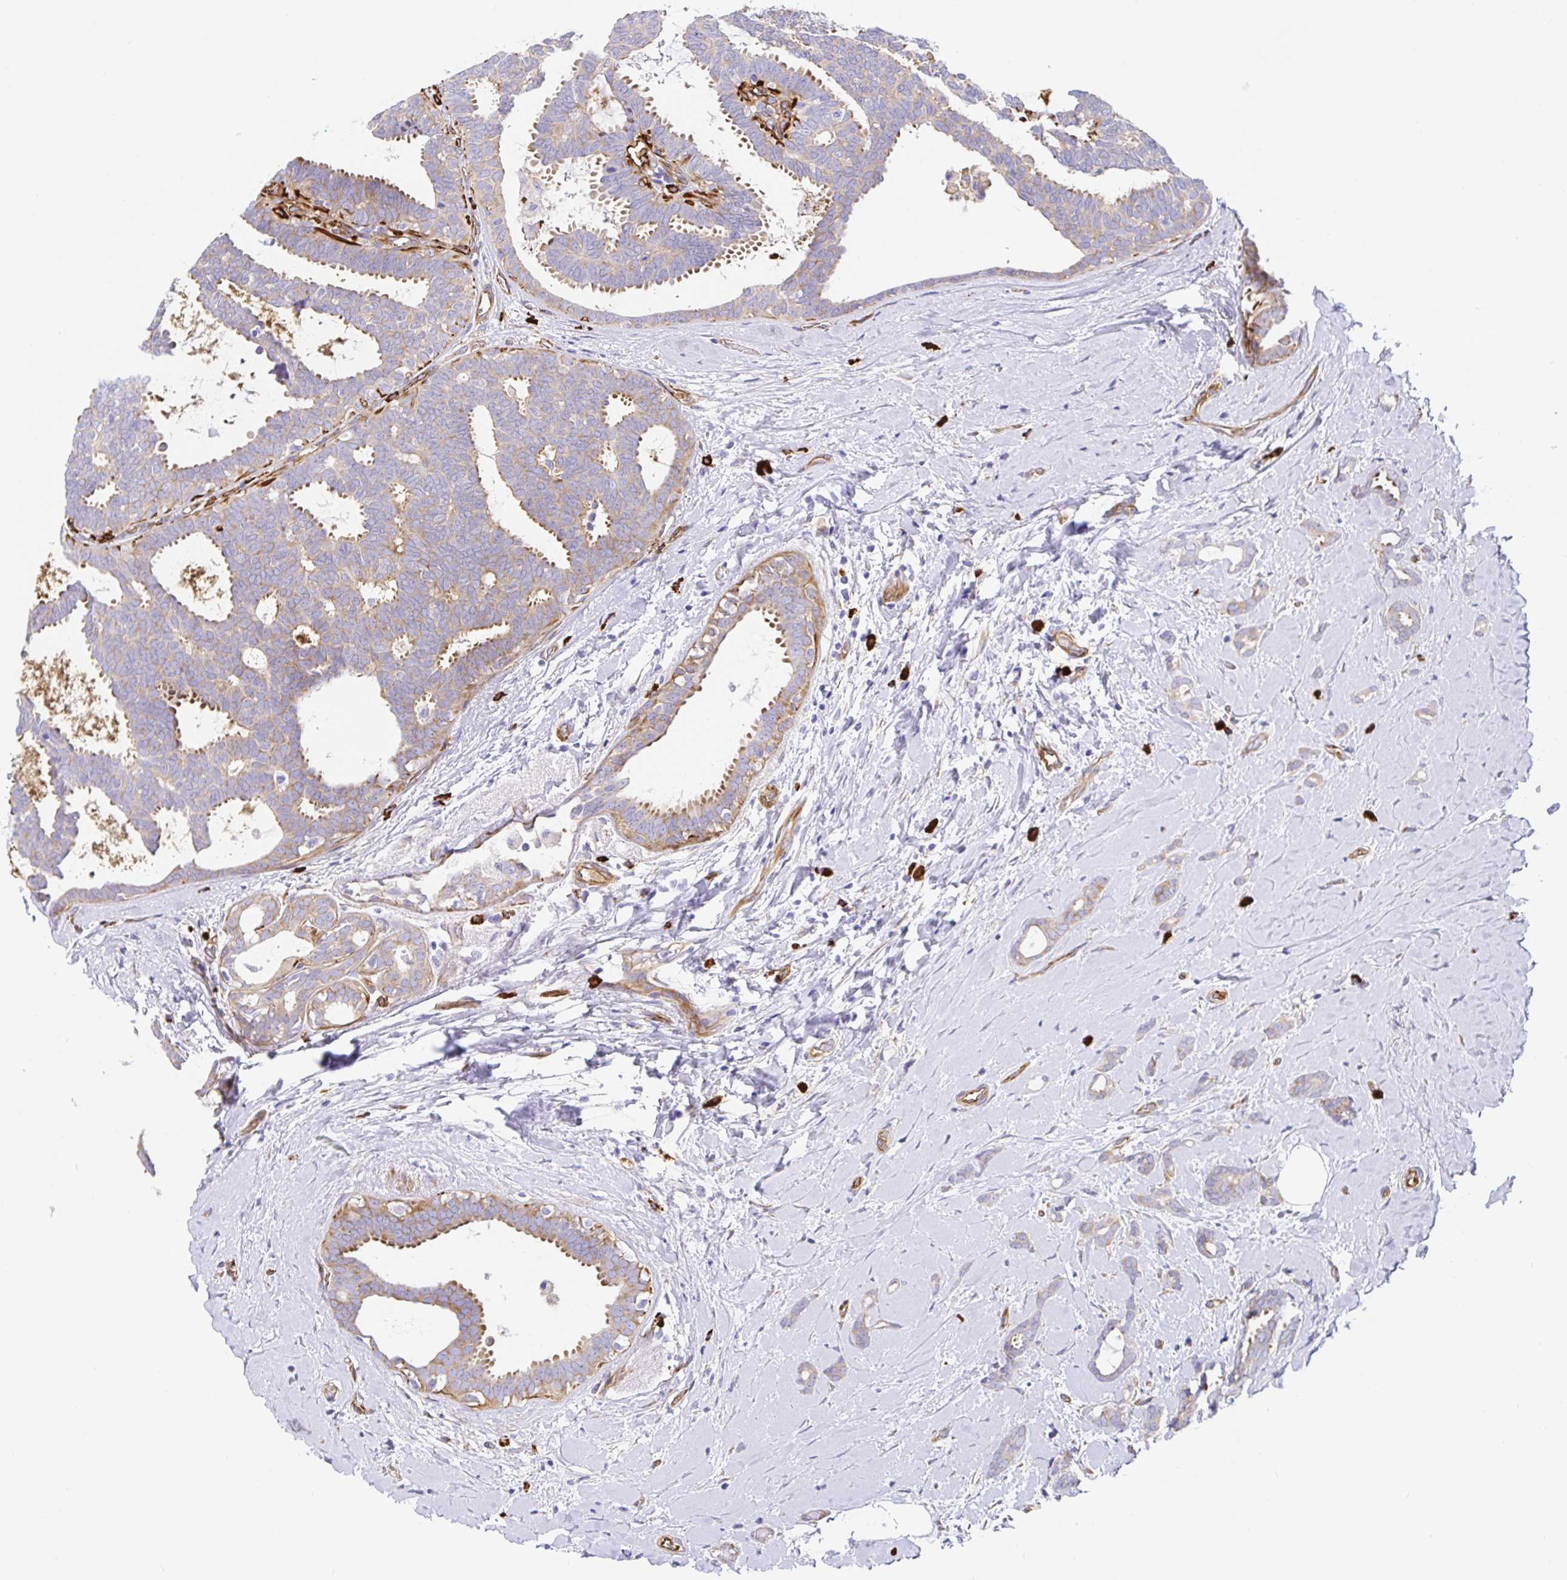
{"staining": {"intensity": "weak", "quantity": "<25%", "location": "cytoplasmic/membranous"}, "tissue": "breast cancer", "cell_type": "Tumor cells", "image_type": "cancer", "snomed": [{"axis": "morphology", "description": "Intraductal carcinoma, in situ"}, {"axis": "morphology", "description": "Duct carcinoma"}, {"axis": "morphology", "description": "Lobular carcinoma, in situ"}, {"axis": "topography", "description": "Breast"}], "caption": "Histopathology image shows no significant protein staining in tumor cells of breast cancer. Brightfield microscopy of IHC stained with DAB (3,3'-diaminobenzidine) (brown) and hematoxylin (blue), captured at high magnification.", "gene": "DOCK1", "patient": {"sex": "female", "age": 44}}